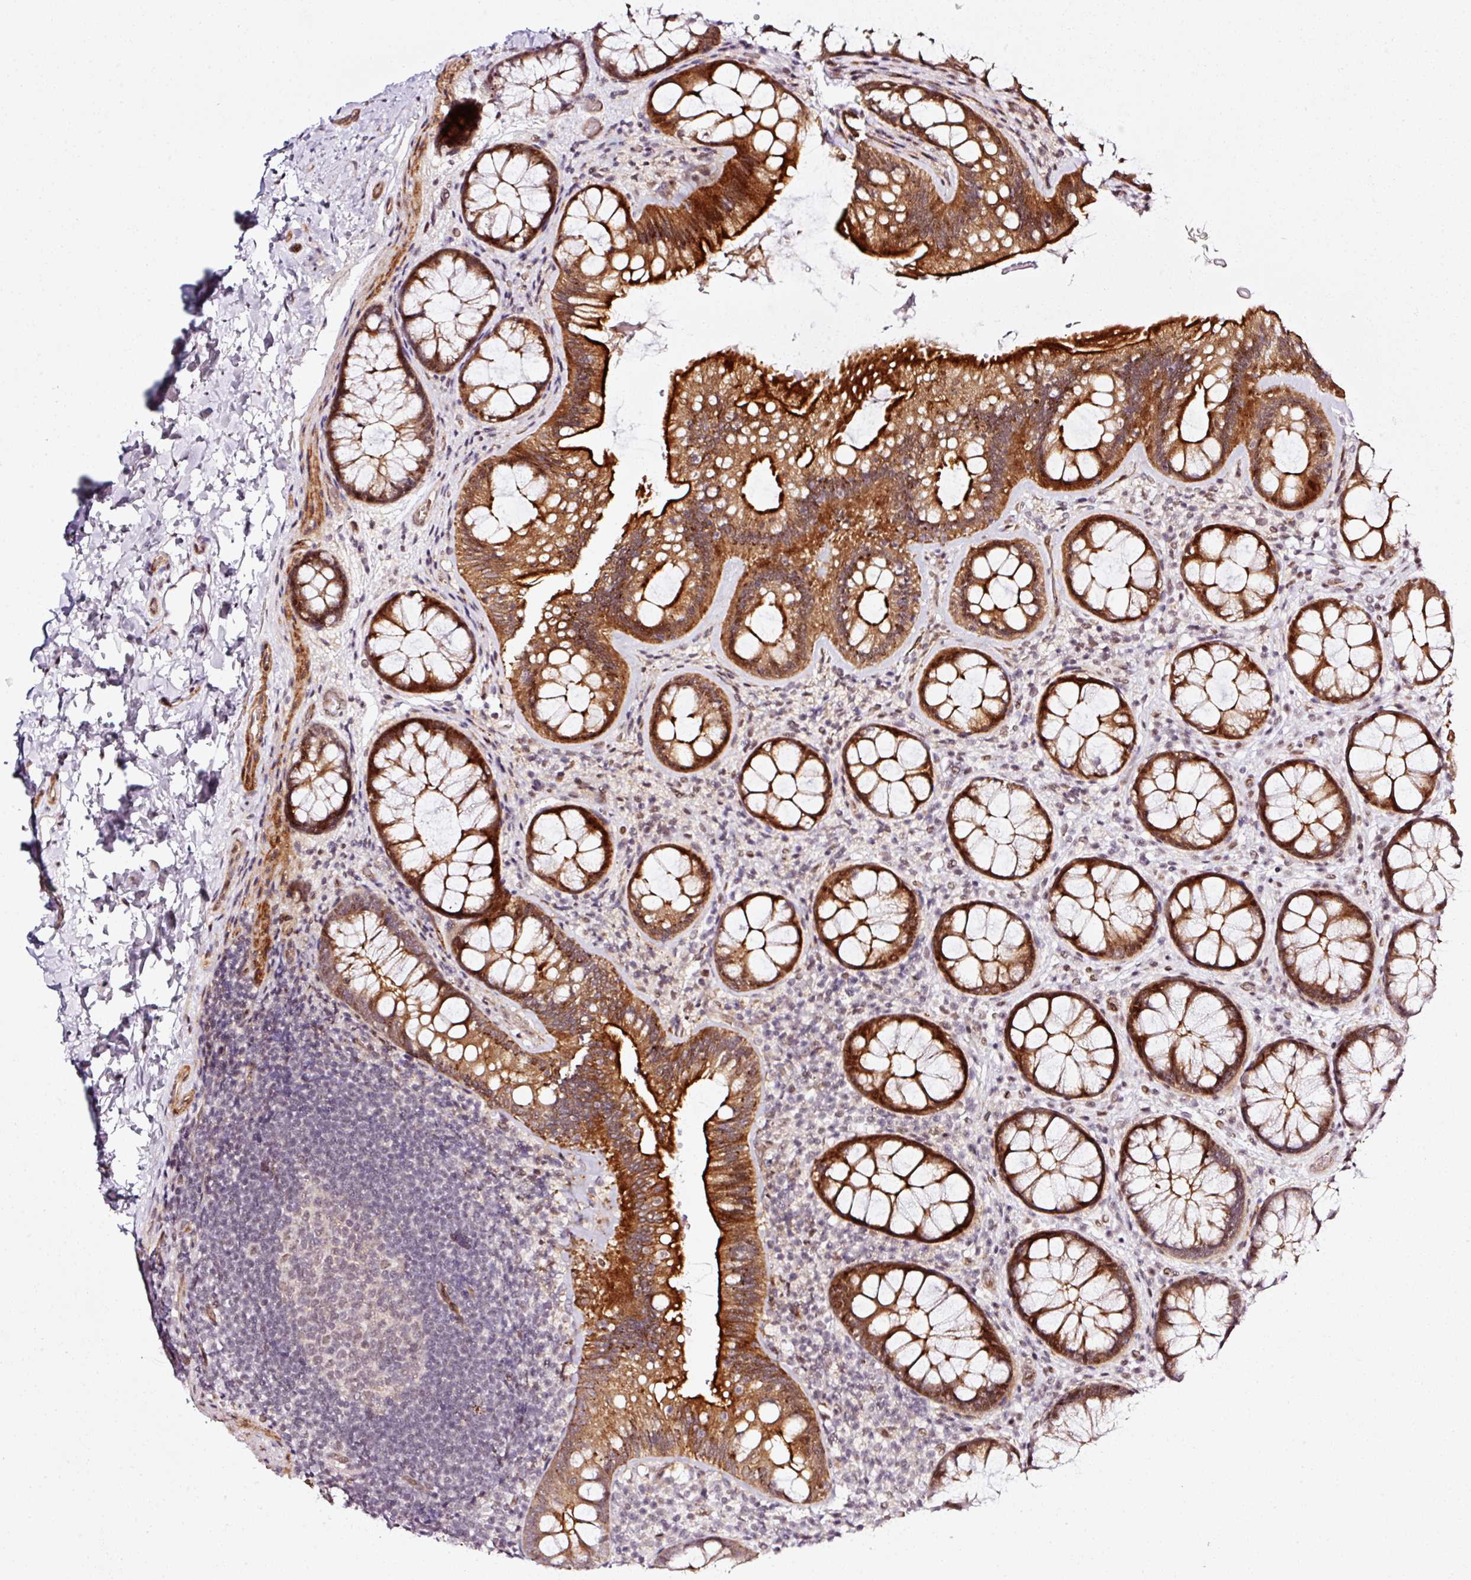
{"staining": {"intensity": "moderate", "quantity": ">75%", "location": "cytoplasmic/membranous"}, "tissue": "colon", "cell_type": "Endothelial cells", "image_type": "normal", "snomed": [{"axis": "morphology", "description": "Normal tissue, NOS"}, {"axis": "topography", "description": "Colon"}], "caption": "IHC (DAB) staining of unremarkable human colon demonstrates moderate cytoplasmic/membranous protein expression in about >75% of endothelial cells. Using DAB (brown) and hematoxylin (blue) stains, captured at high magnification using brightfield microscopy.", "gene": "ANKRD20A1", "patient": {"sex": "male", "age": 46}}